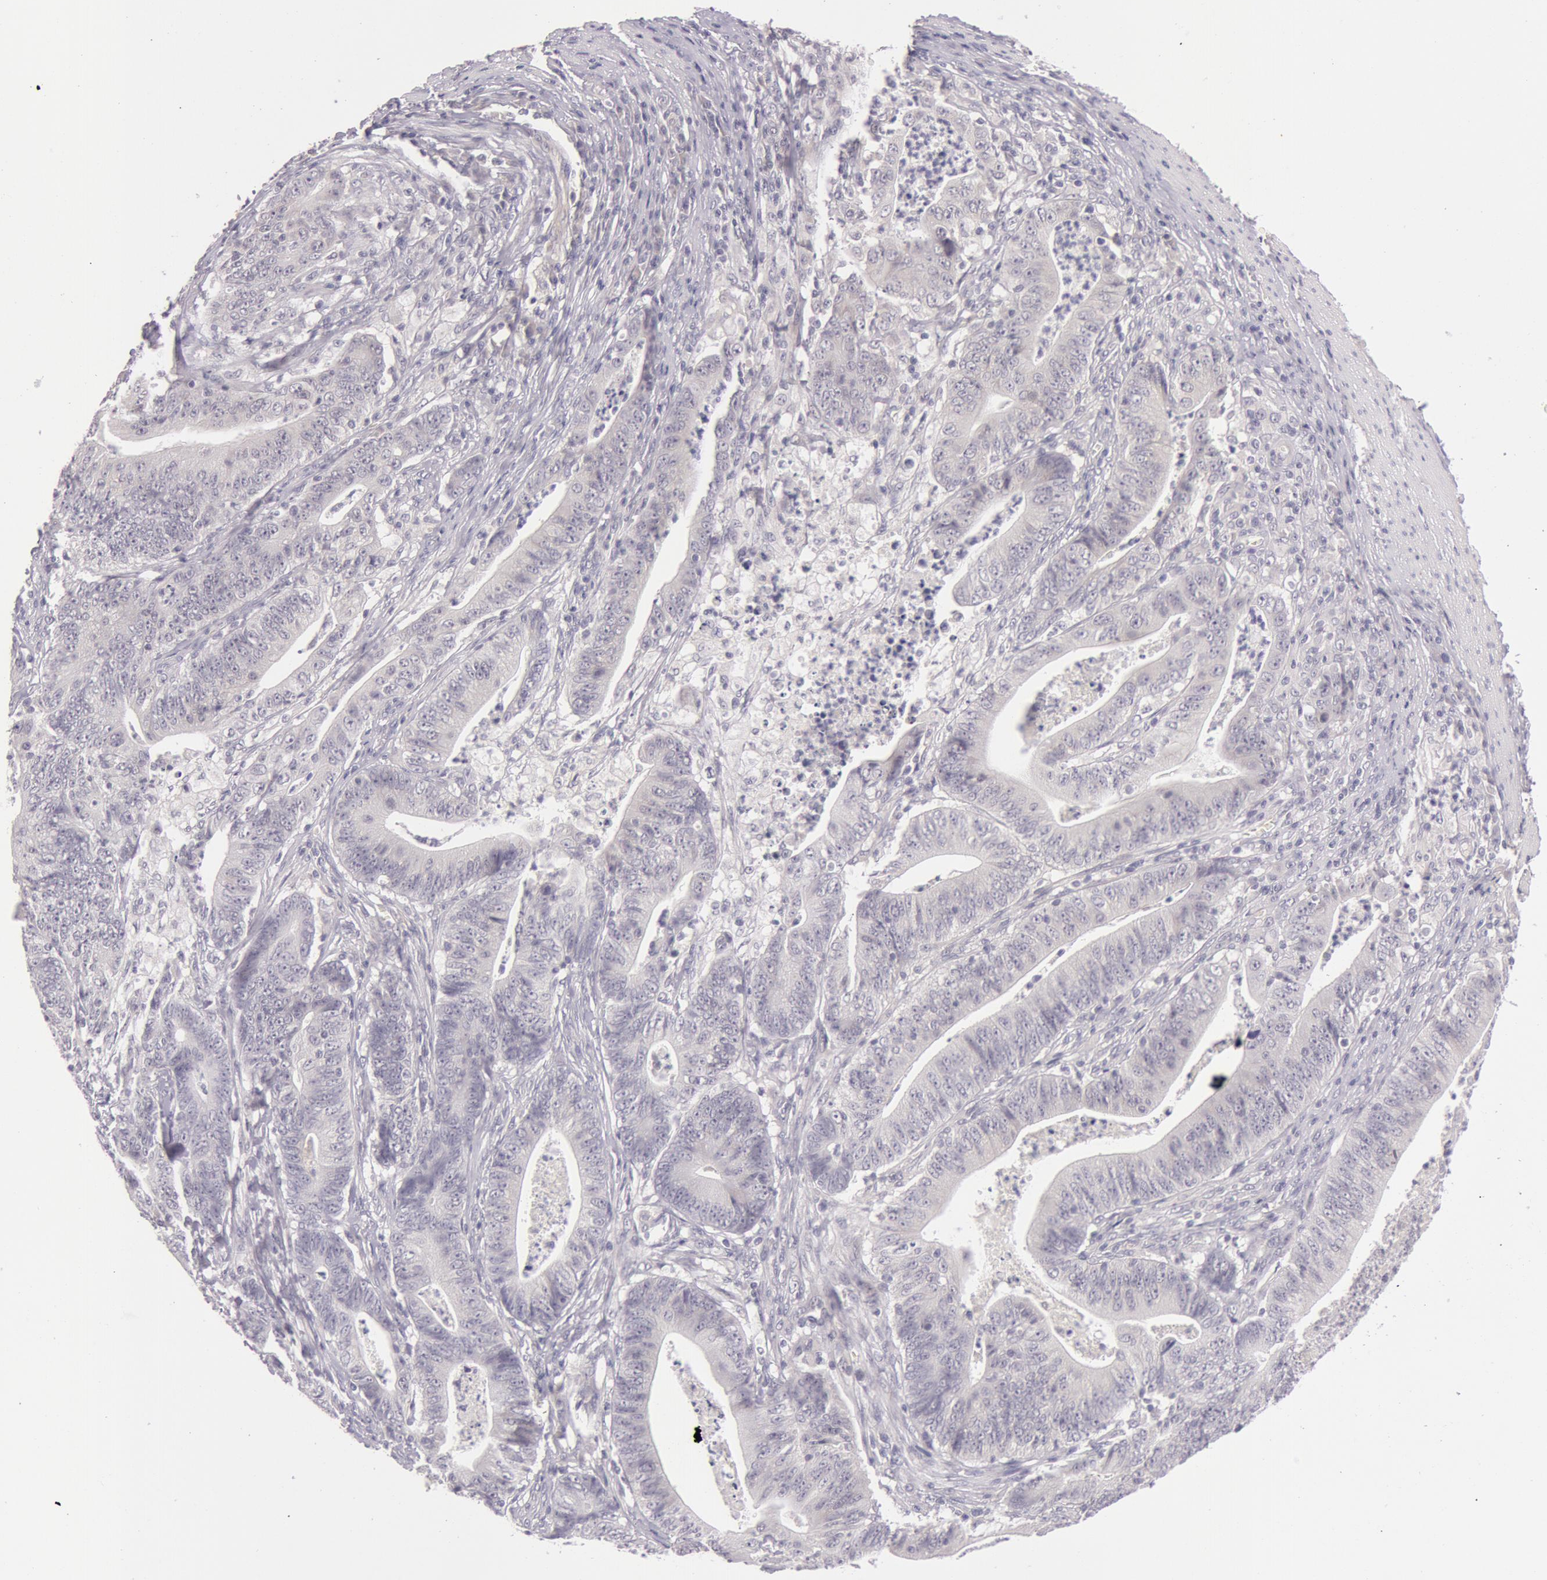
{"staining": {"intensity": "negative", "quantity": "none", "location": "none"}, "tissue": "stomach cancer", "cell_type": "Tumor cells", "image_type": "cancer", "snomed": [{"axis": "morphology", "description": "Adenocarcinoma, NOS"}, {"axis": "topography", "description": "Stomach, lower"}], "caption": "This is a histopathology image of immunohistochemistry staining of stomach cancer (adenocarcinoma), which shows no expression in tumor cells. (Brightfield microscopy of DAB (3,3'-diaminobenzidine) immunohistochemistry (IHC) at high magnification).", "gene": "RBMY1F", "patient": {"sex": "female", "age": 86}}